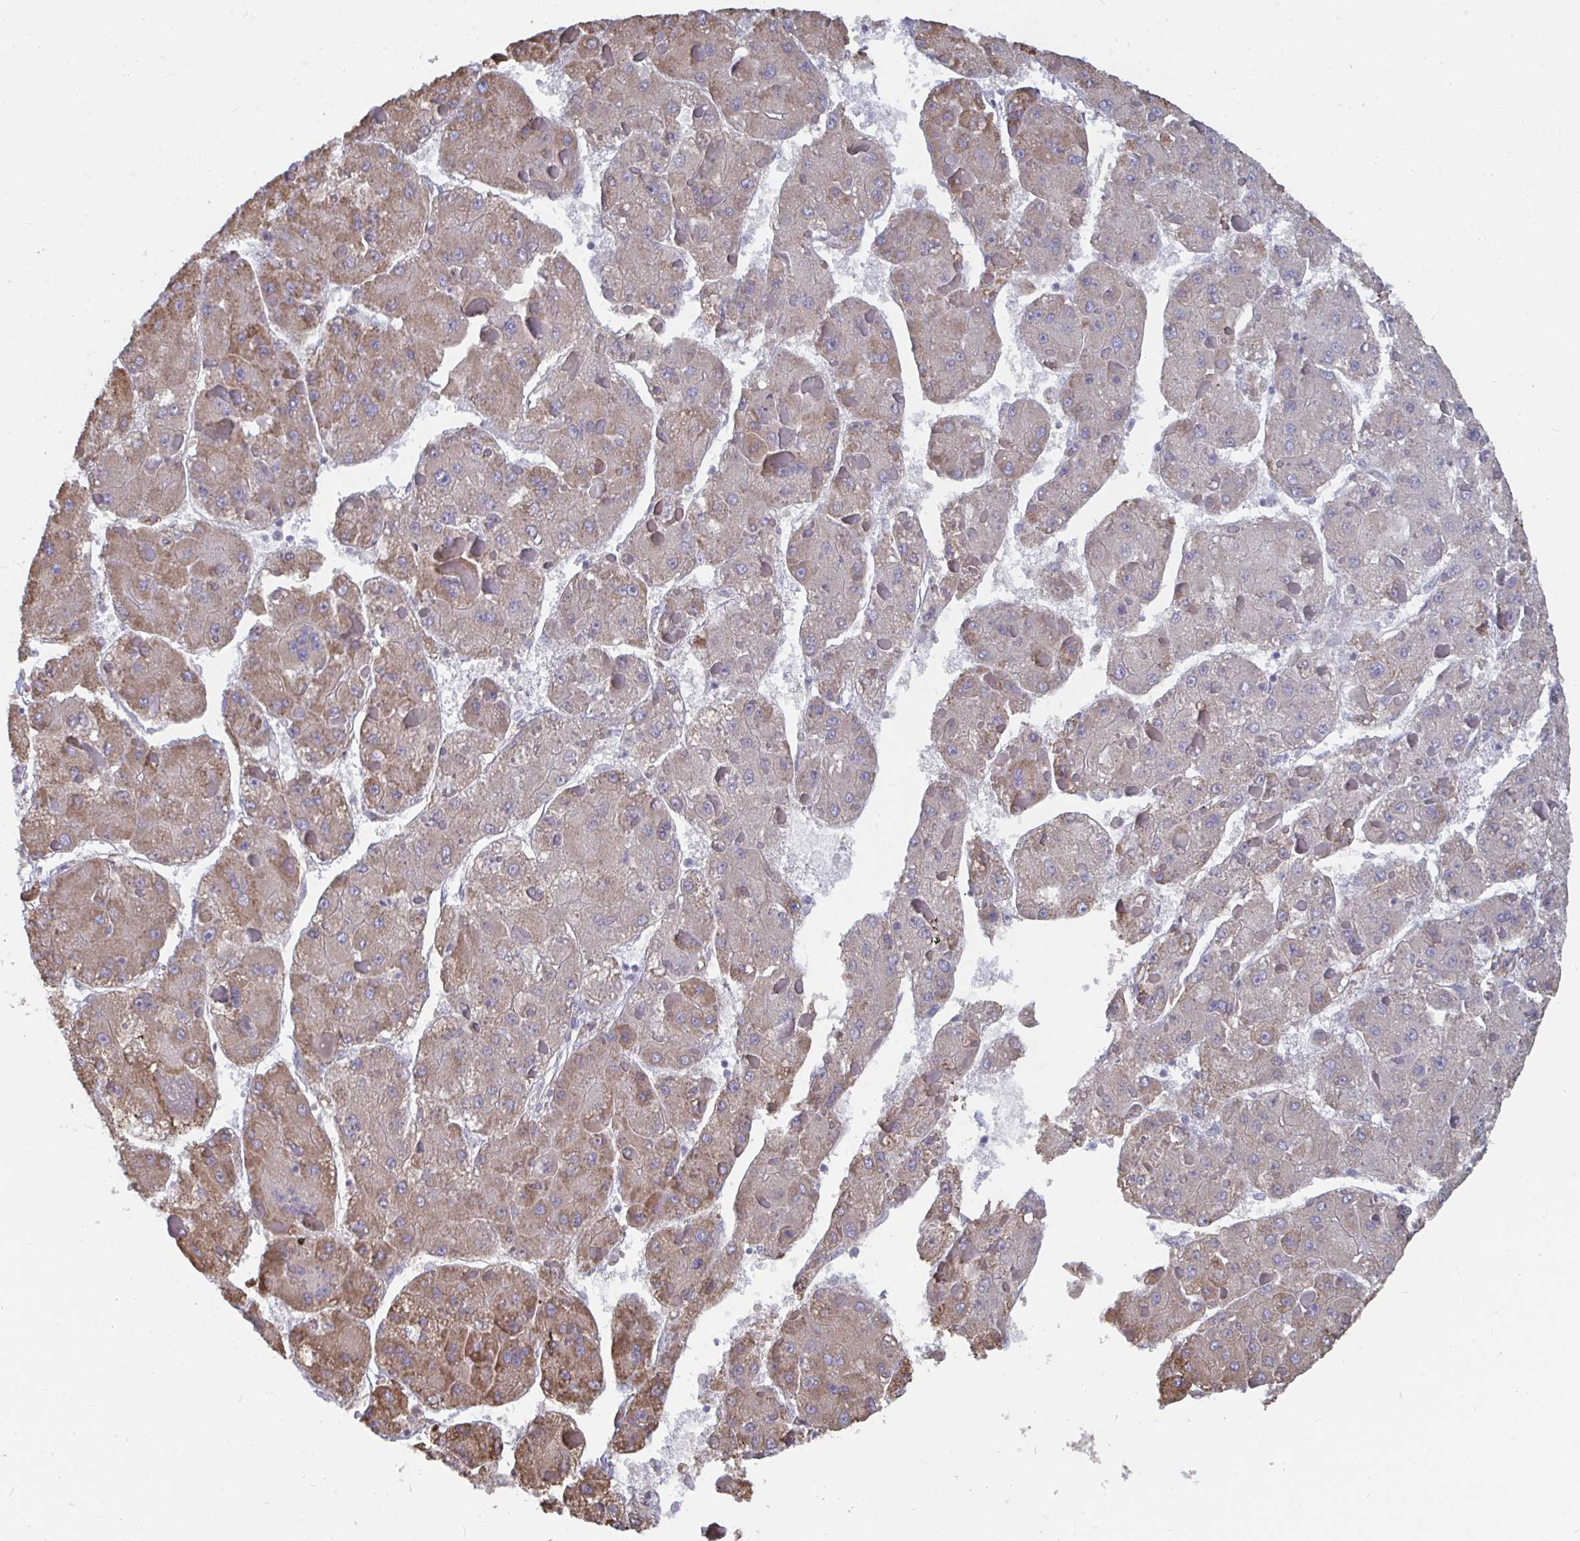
{"staining": {"intensity": "moderate", "quantity": ">75%", "location": "cytoplasmic/membranous"}, "tissue": "liver cancer", "cell_type": "Tumor cells", "image_type": "cancer", "snomed": [{"axis": "morphology", "description": "Carcinoma, Hepatocellular, NOS"}, {"axis": "topography", "description": "Liver"}], "caption": "Immunohistochemistry (DAB) staining of liver cancer (hepatocellular carcinoma) exhibits moderate cytoplasmic/membranous protein expression in about >75% of tumor cells. Using DAB (brown) and hematoxylin (blue) stains, captured at high magnification using brightfield microscopy.", "gene": "ELAVL1", "patient": {"sex": "female", "age": 73}}